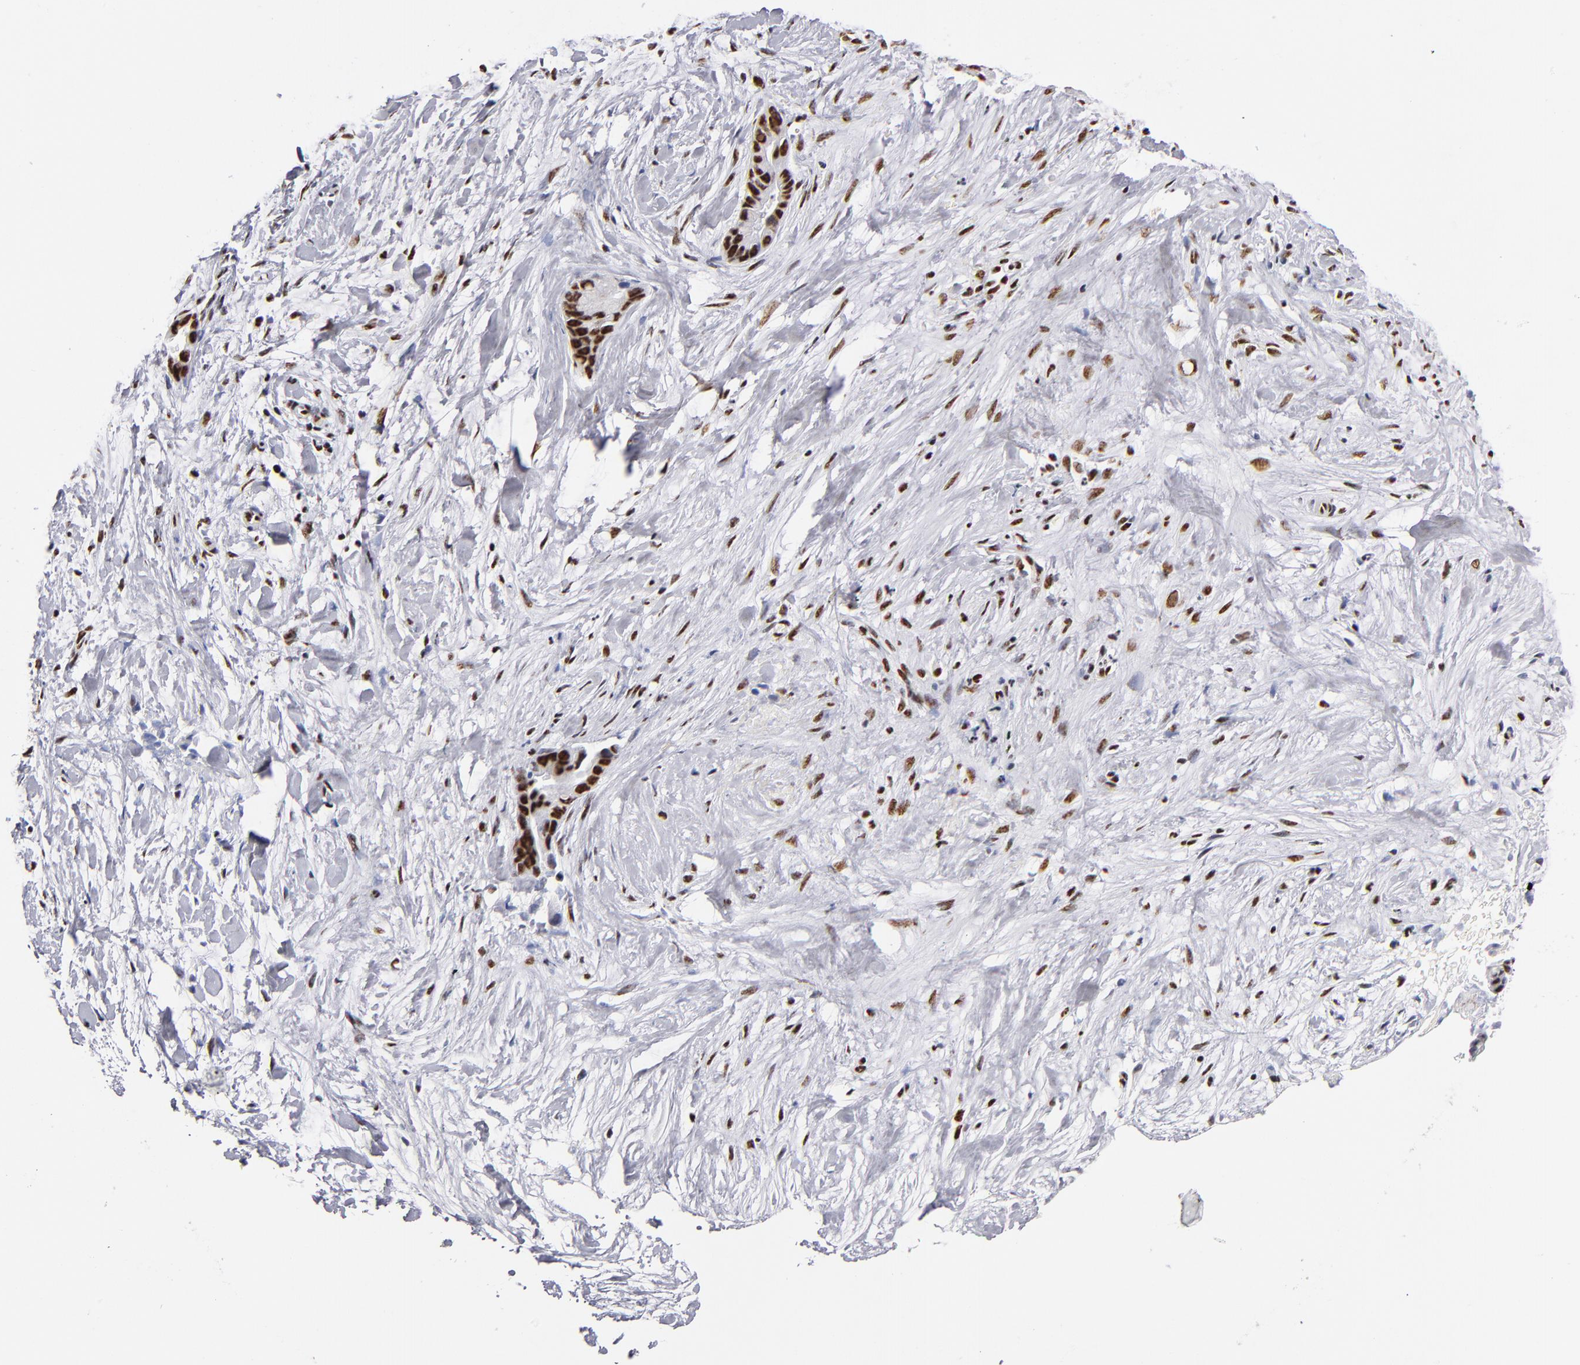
{"staining": {"intensity": "strong", "quantity": ">75%", "location": "nuclear"}, "tissue": "liver cancer", "cell_type": "Tumor cells", "image_type": "cancer", "snomed": [{"axis": "morphology", "description": "Cholangiocarcinoma"}, {"axis": "topography", "description": "Liver"}], "caption": "IHC image of human liver cholangiocarcinoma stained for a protein (brown), which shows high levels of strong nuclear staining in about >75% of tumor cells.", "gene": "MN1", "patient": {"sex": "female", "age": 55}}